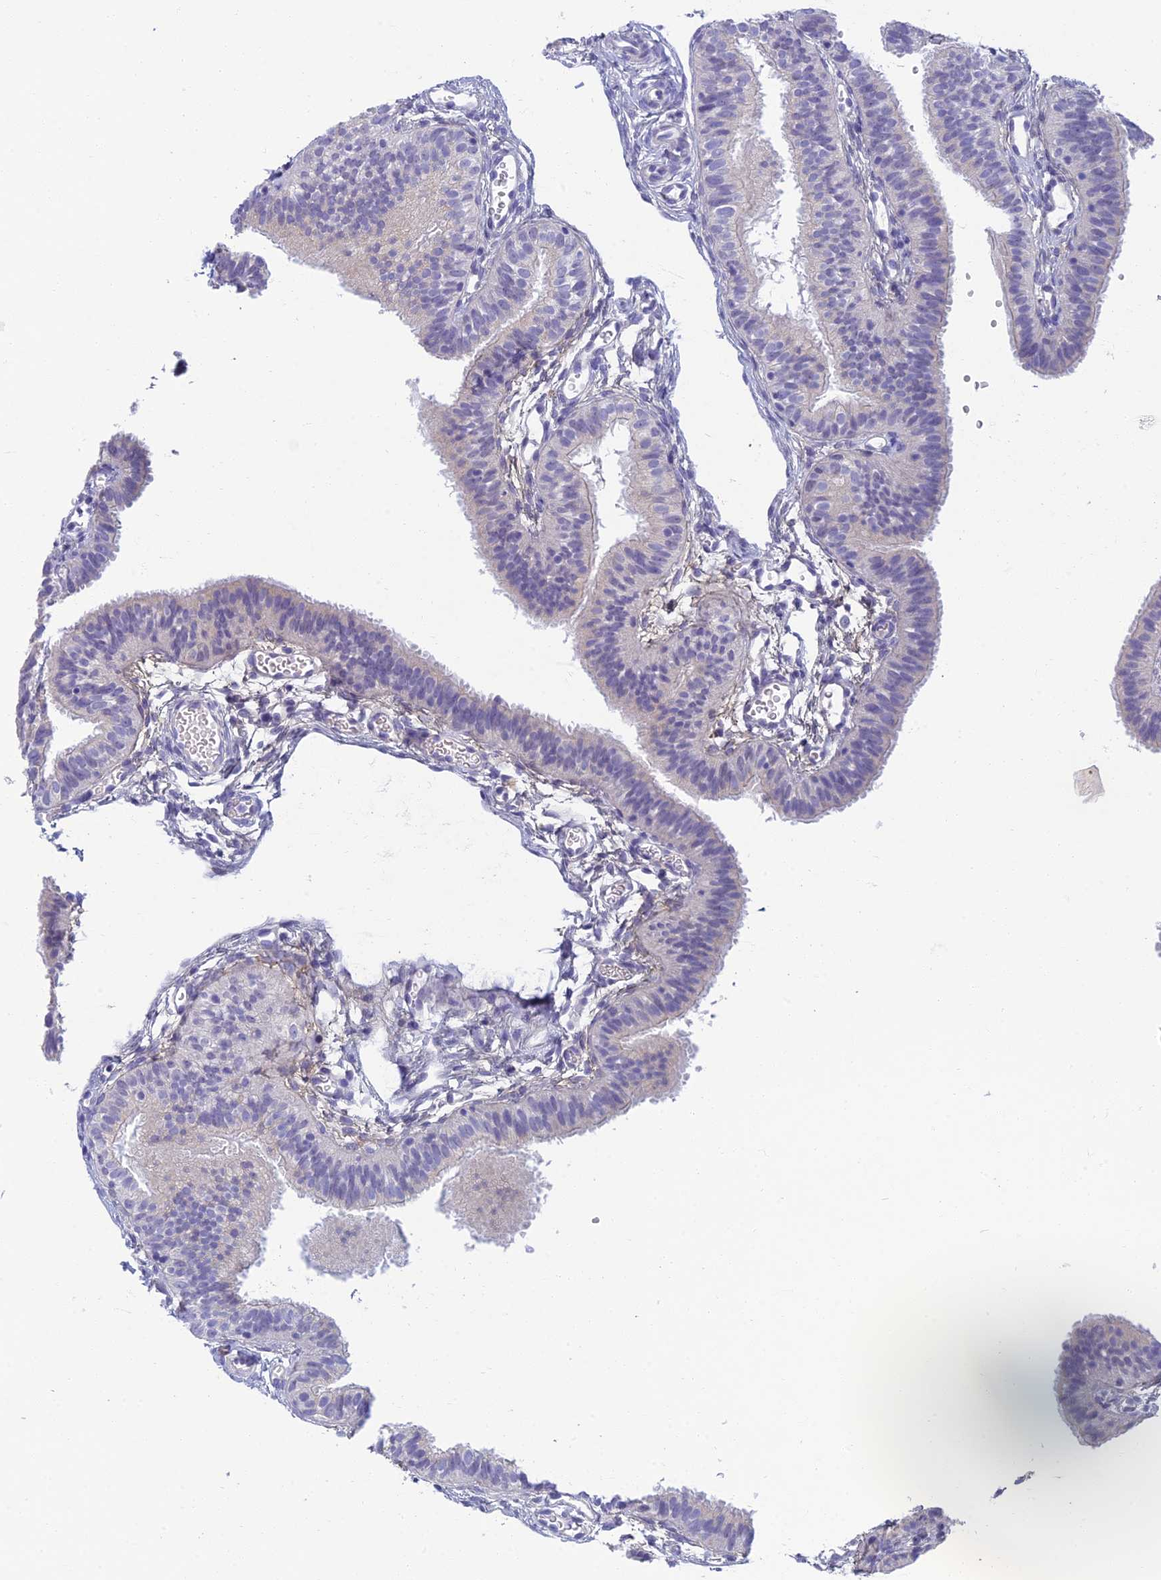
{"staining": {"intensity": "negative", "quantity": "none", "location": "none"}, "tissue": "fallopian tube", "cell_type": "Glandular cells", "image_type": "normal", "snomed": [{"axis": "morphology", "description": "Normal tissue, NOS"}, {"axis": "topography", "description": "Fallopian tube"}], "caption": "Glandular cells are negative for brown protein staining in unremarkable fallopian tube. Nuclei are stained in blue.", "gene": "SLC25A41", "patient": {"sex": "female", "age": 35}}